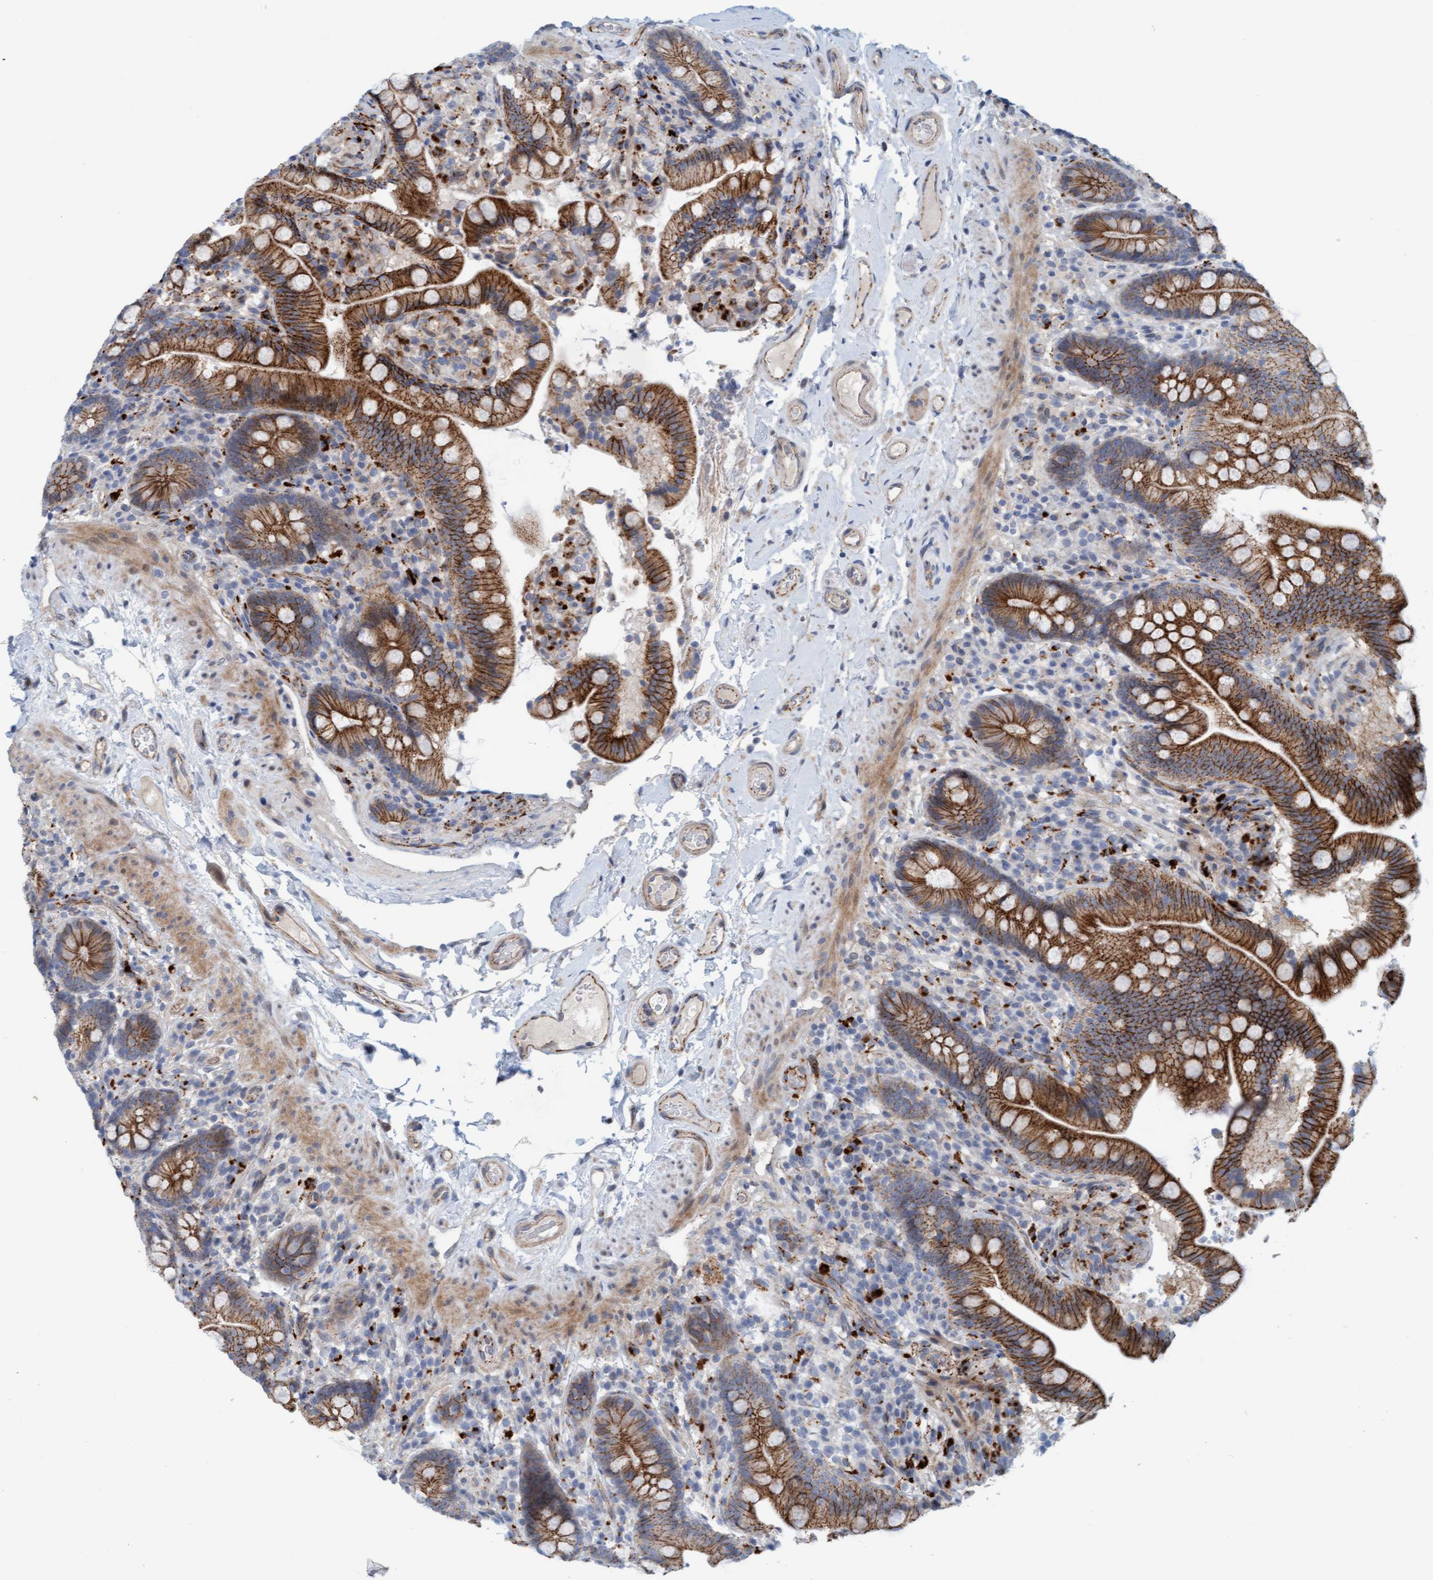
{"staining": {"intensity": "moderate", "quantity": ">75%", "location": "cytoplasmic/membranous"}, "tissue": "colon", "cell_type": "Endothelial cells", "image_type": "normal", "snomed": [{"axis": "morphology", "description": "Normal tissue, NOS"}, {"axis": "topography", "description": "Smooth muscle"}, {"axis": "topography", "description": "Colon"}], "caption": "Protein staining of normal colon shows moderate cytoplasmic/membranous positivity in approximately >75% of endothelial cells.", "gene": "KRBA2", "patient": {"sex": "male", "age": 73}}